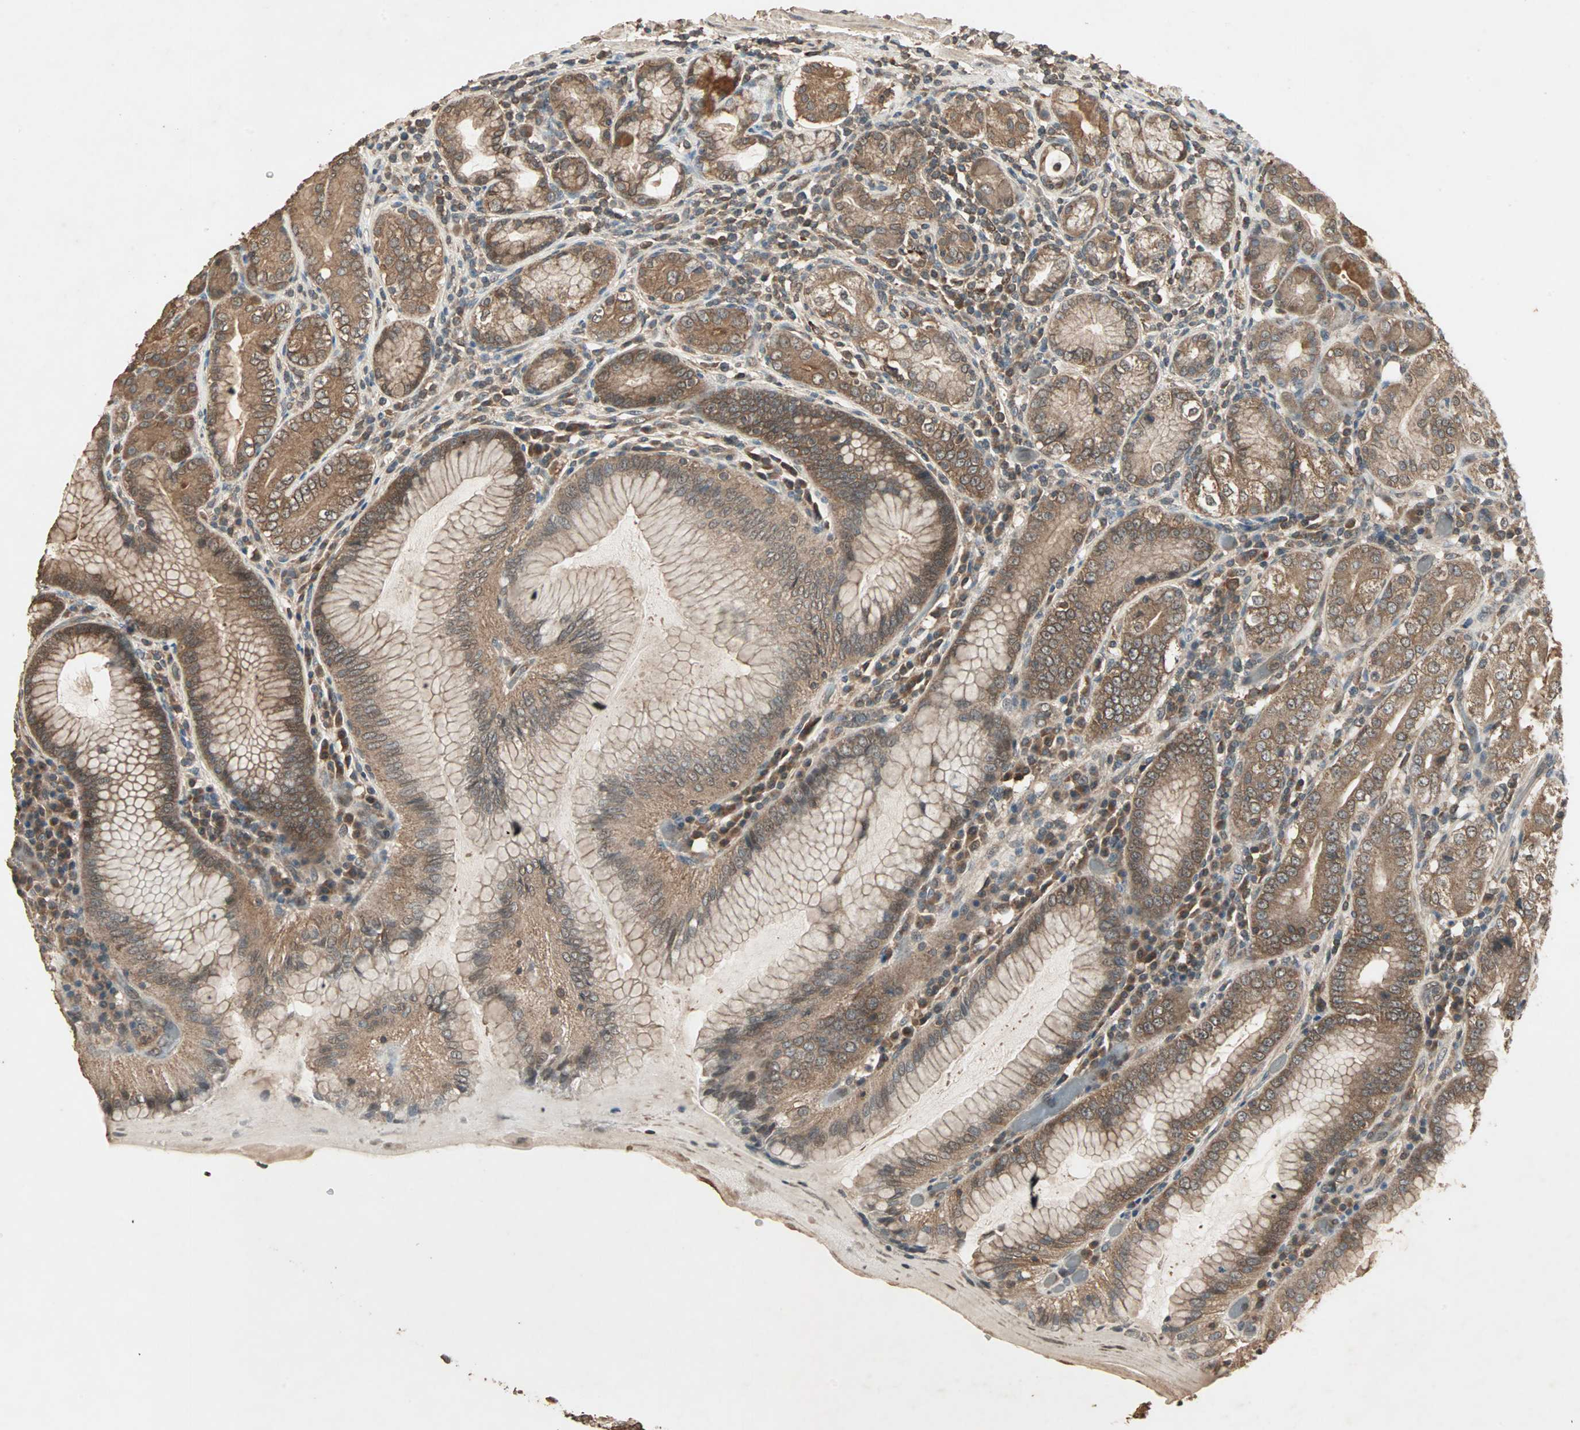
{"staining": {"intensity": "moderate", "quantity": ">75%", "location": "cytoplasmic/membranous"}, "tissue": "stomach", "cell_type": "Glandular cells", "image_type": "normal", "snomed": [{"axis": "morphology", "description": "Normal tissue, NOS"}, {"axis": "topography", "description": "Stomach, lower"}], "caption": "IHC of unremarkable human stomach shows medium levels of moderate cytoplasmic/membranous expression in approximately >75% of glandular cells. Nuclei are stained in blue.", "gene": "UBAC1", "patient": {"sex": "female", "age": 76}}